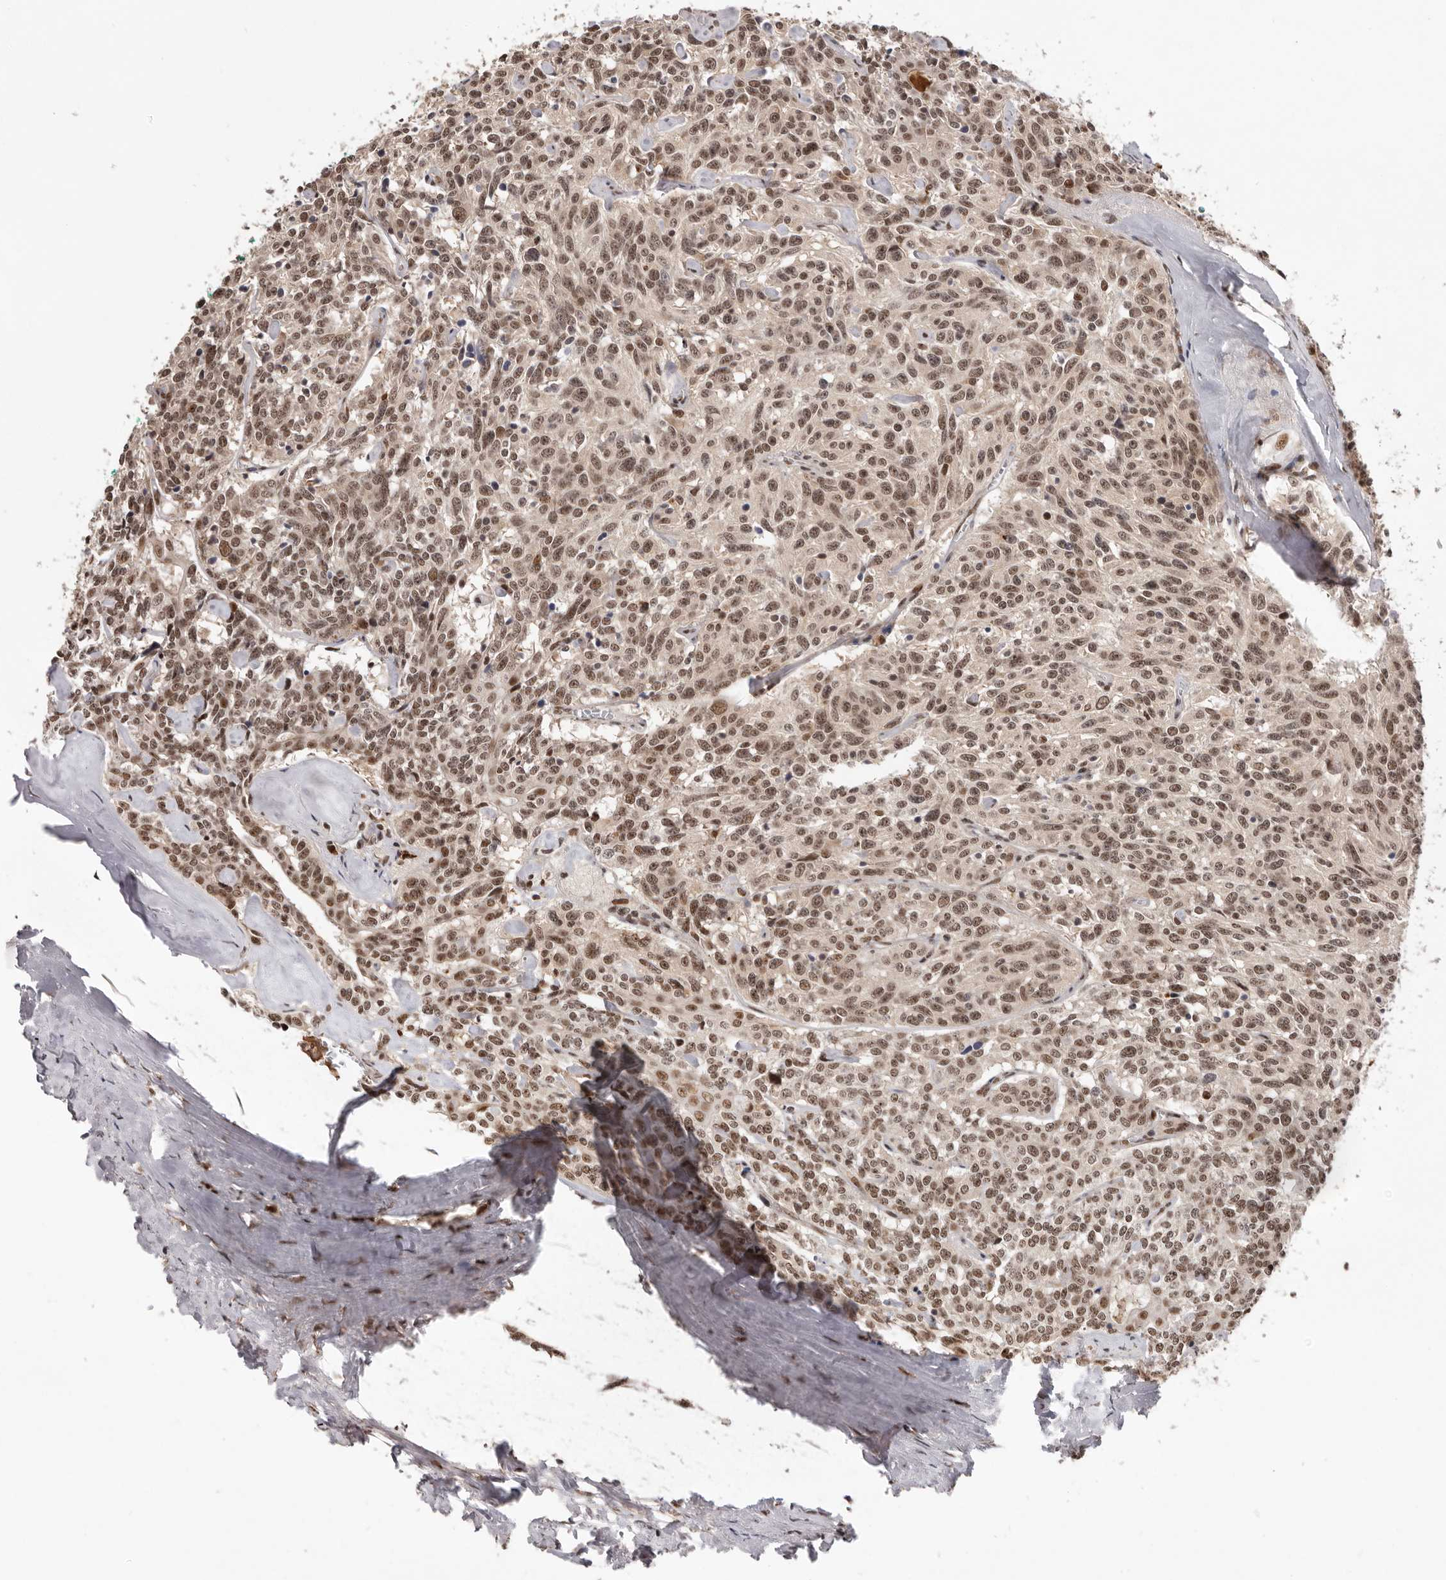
{"staining": {"intensity": "strong", "quantity": ">75%", "location": "nuclear"}, "tissue": "carcinoid", "cell_type": "Tumor cells", "image_type": "cancer", "snomed": [{"axis": "morphology", "description": "Carcinoid, malignant, NOS"}, {"axis": "topography", "description": "Lung"}], "caption": "Brown immunohistochemical staining in human carcinoid (malignant) reveals strong nuclear expression in about >75% of tumor cells. Using DAB (brown) and hematoxylin (blue) stains, captured at high magnification using brightfield microscopy.", "gene": "CHTOP", "patient": {"sex": "female", "age": 46}}